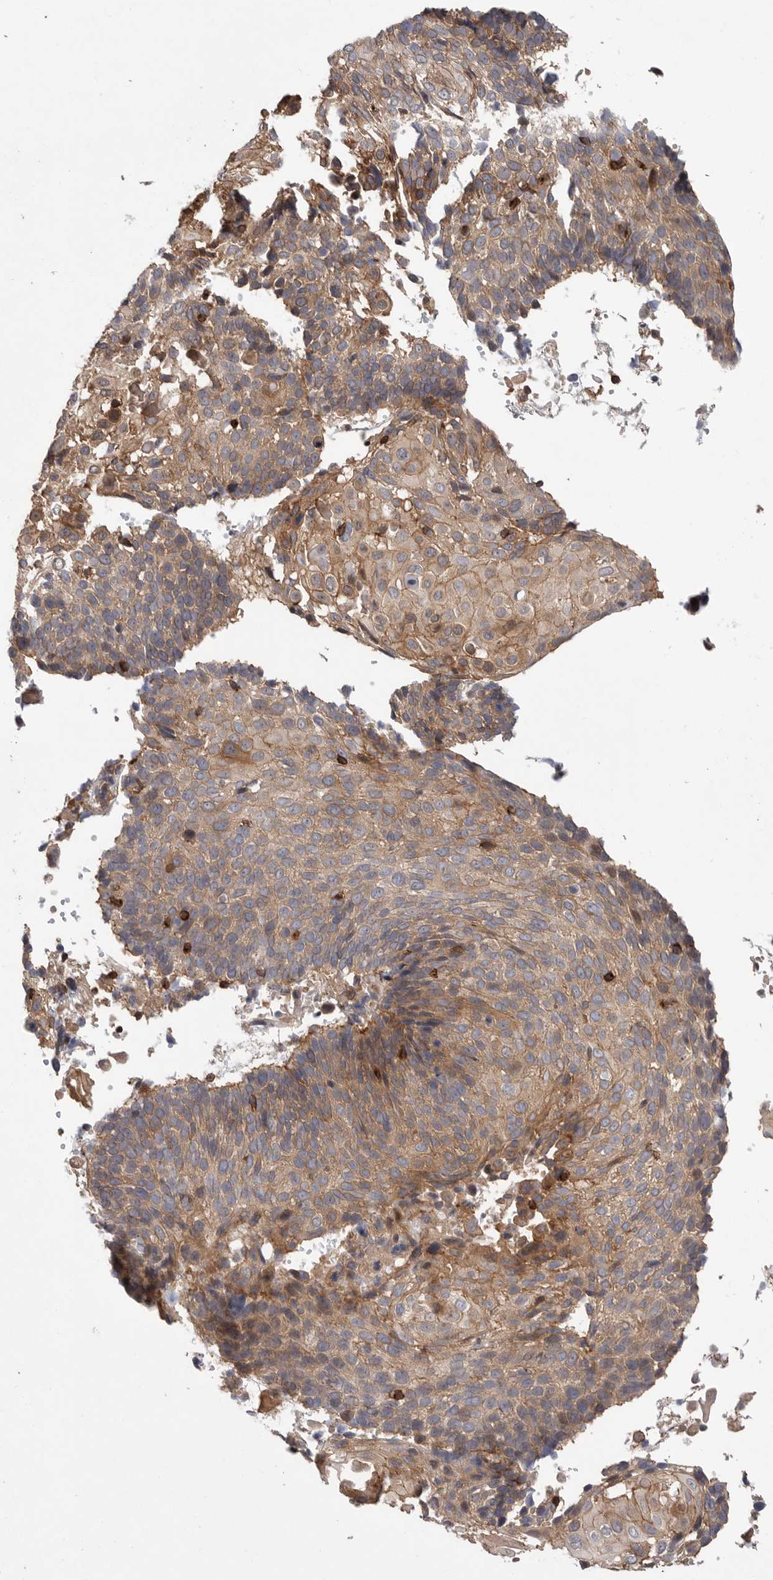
{"staining": {"intensity": "moderate", "quantity": ">75%", "location": "cytoplasmic/membranous"}, "tissue": "cervical cancer", "cell_type": "Tumor cells", "image_type": "cancer", "snomed": [{"axis": "morphology", "description": "Squamous cell carcinoma, NOS"}, {"axis": "topography", "description": "Cervix"}], "caption": "The image reveals a brown stain indicating the presence of a protein in the cytoplasmic/membranous of tumor cells in cervical cancer (squamous cell carcinoma).", "gene": "PRKCH", "patient": {"sex": "female", "age": 74}}